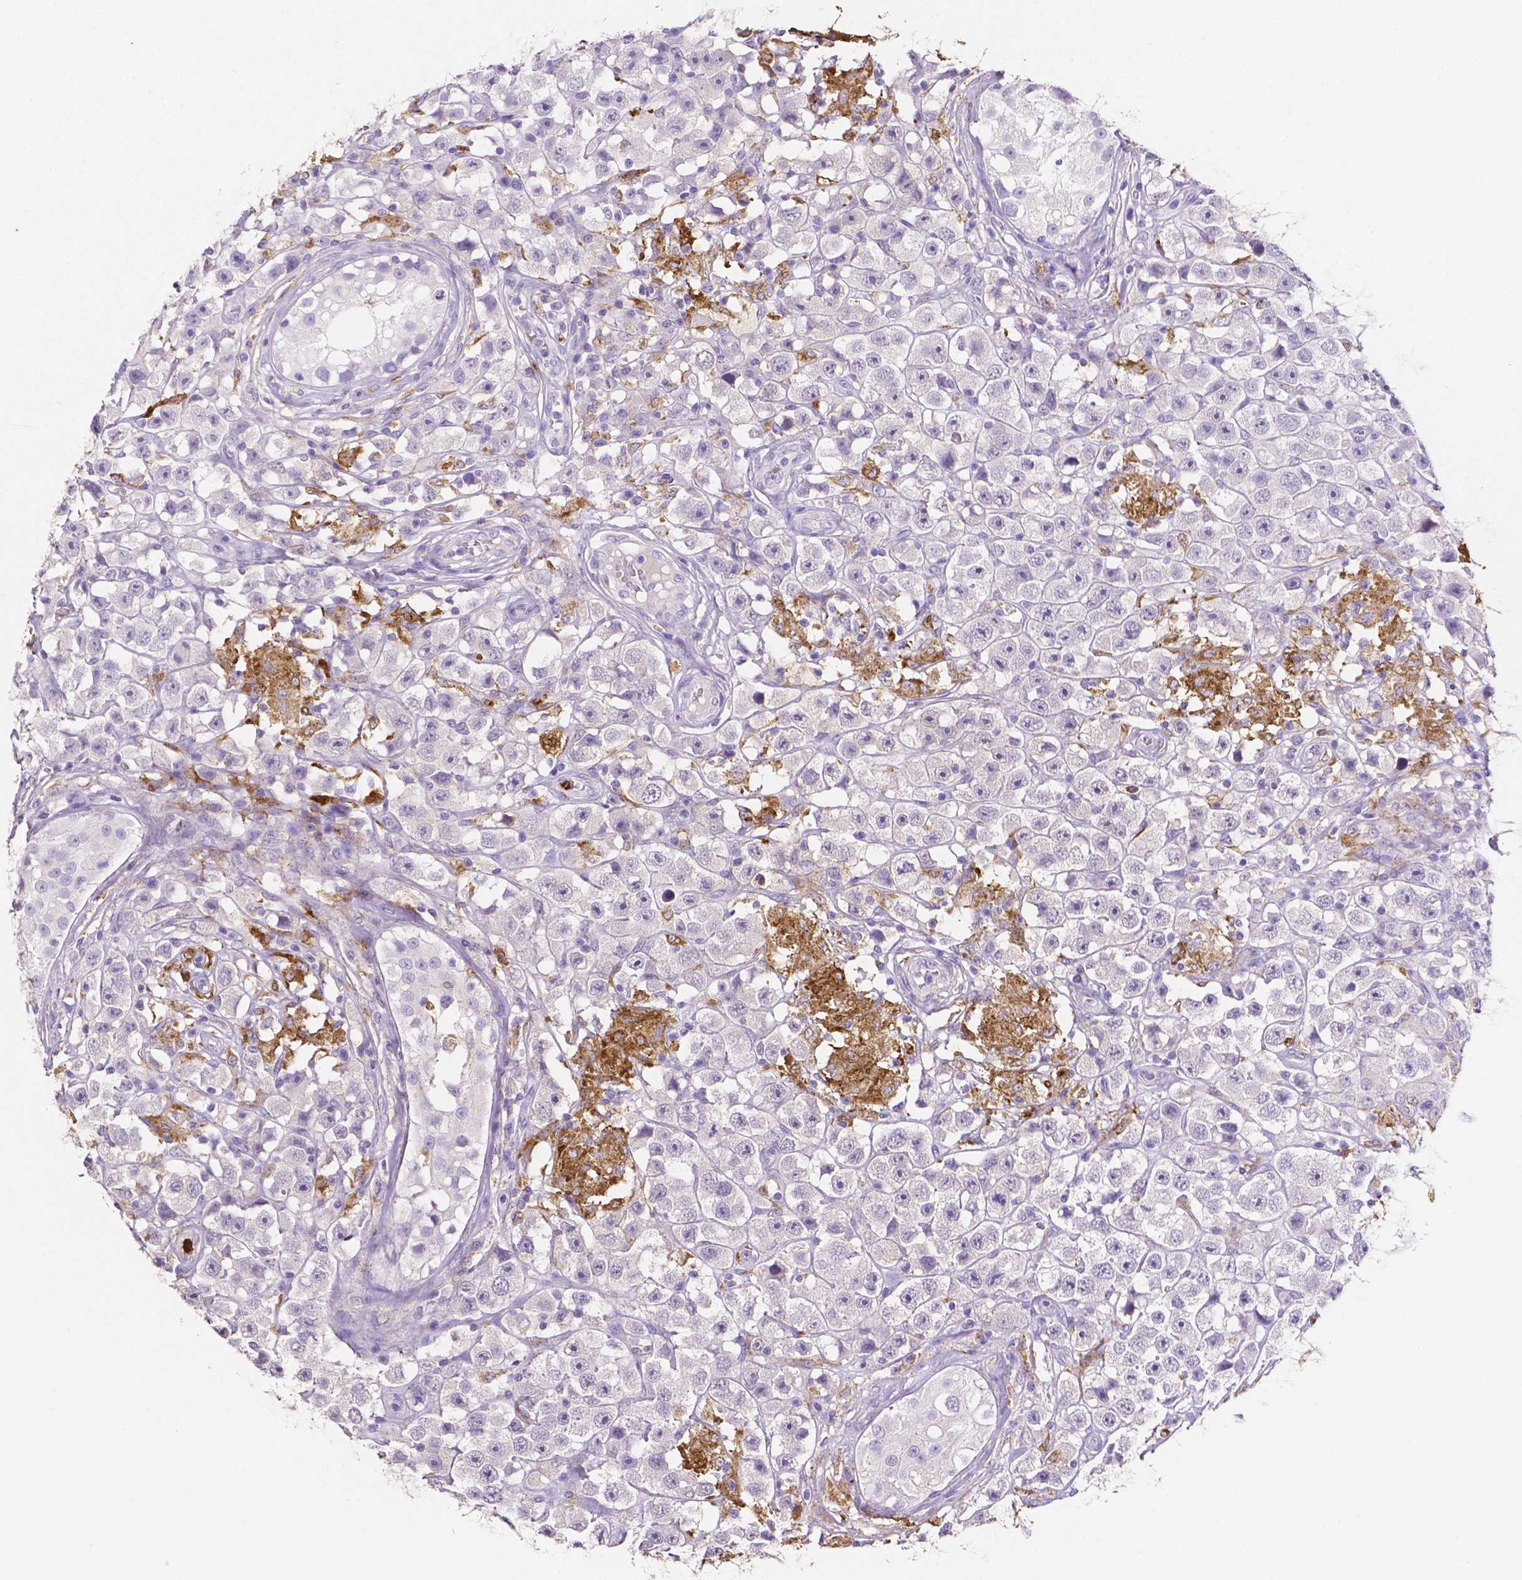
{"staining": {"intensity": "negative", "quantity": "none", "location": "none"}, "tissue": "testis cancer", "cell_type": "Tumor cells", "image_type": "cancer", "snomed": [{"axis": "morphology", "description": "Seminoma, NOS"}, {"axis": "topography", "description": "Testis"}], "caption": "Testis seminoma was stained to show a protein in brown. There is no significant expression in tumor cells. (DAB immunohistochemistry (IHC) with hematoxylin counter stain).", "gene": "MMP9", "patient": {"sex": "male", "age": 45}}